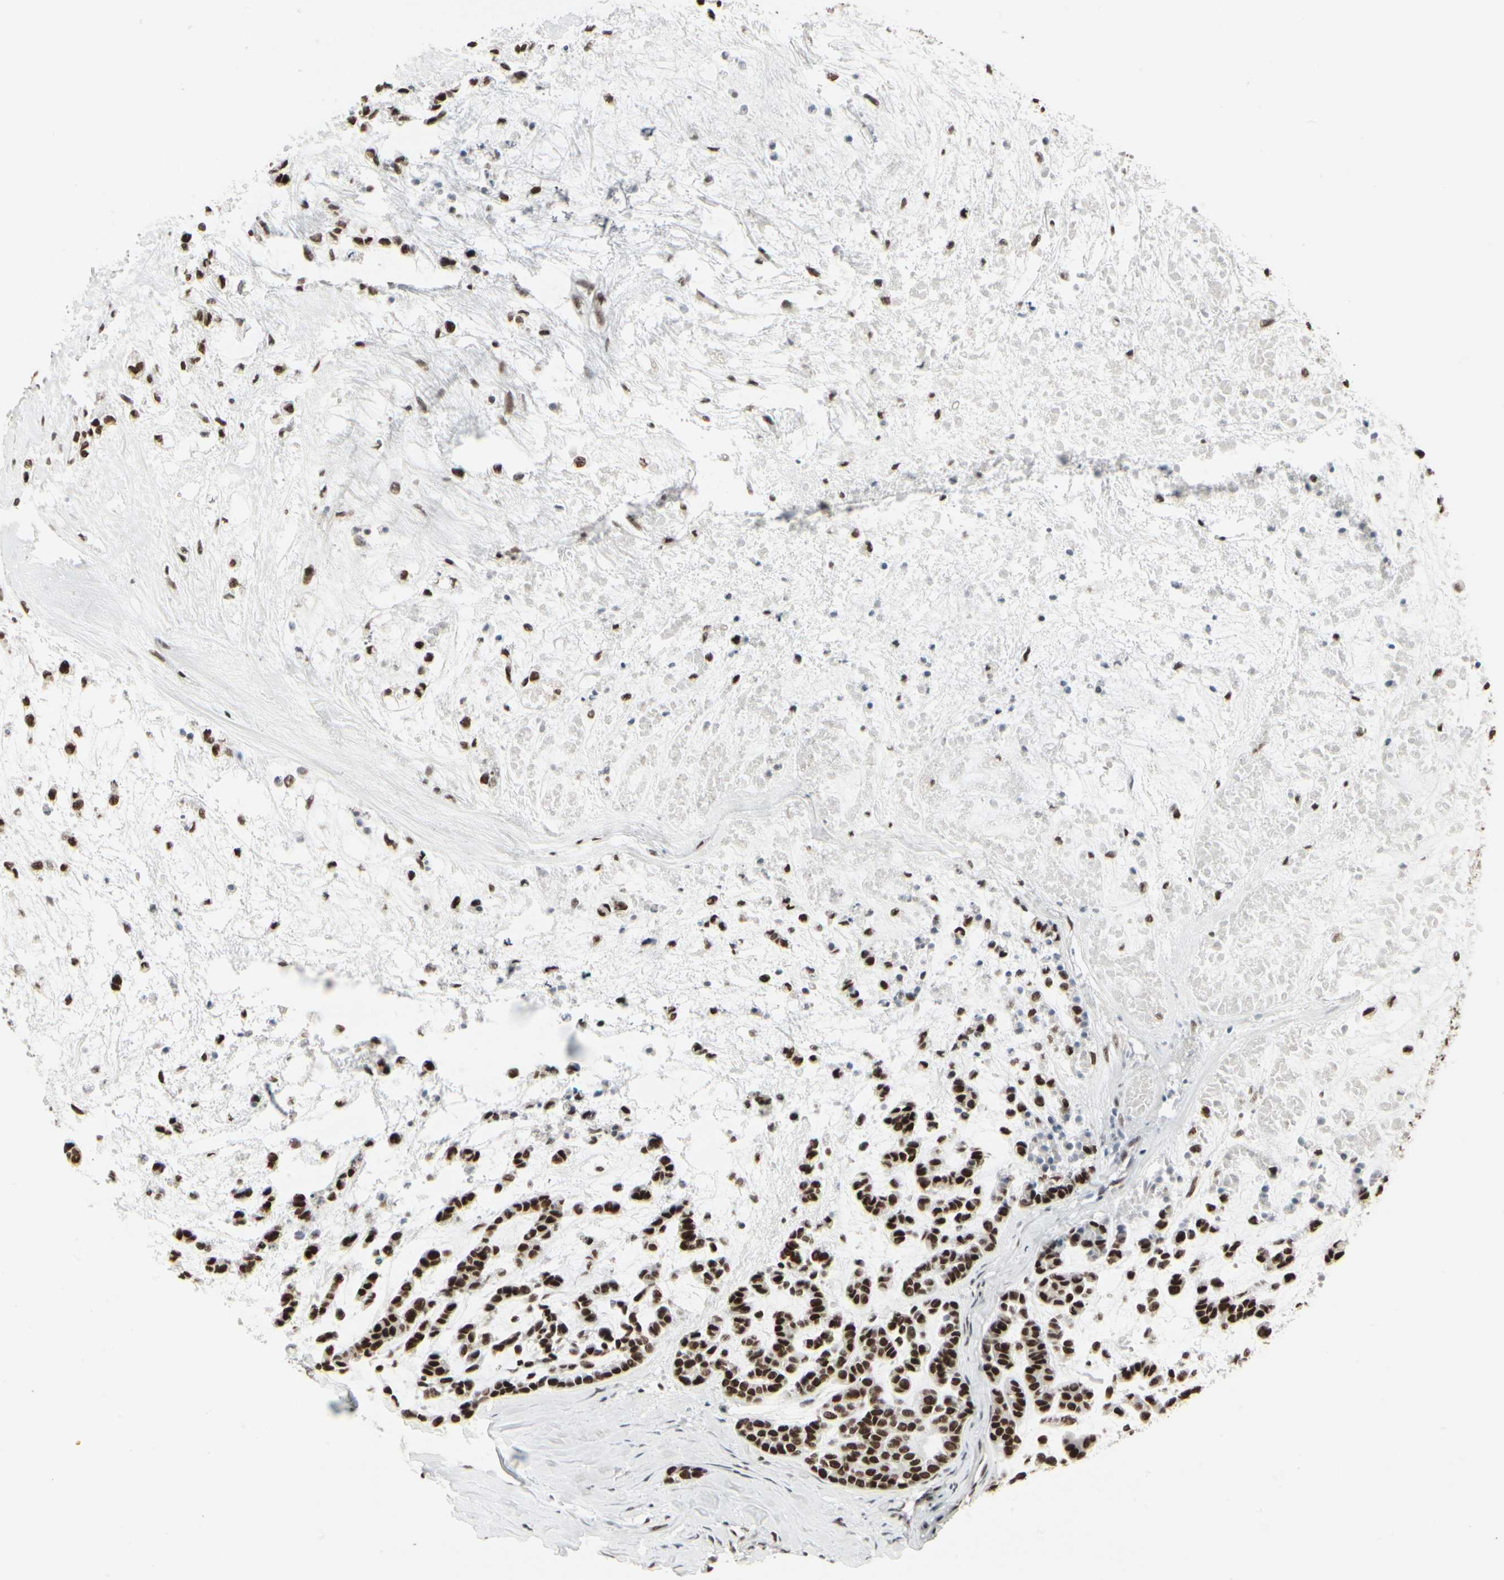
{"staining": {"intensity": "strong", "quantity": ">75%", "location": "nuclear"}, "tissue": "head and neck cancer", "cell_type": "Tumor cells", "image_type": "cancer", "snomed": [{"axis": "morphology", "description": "Adenocarcinoma, NOS"}, {"axis": "morphology", "description": "Adenoma, NOS"}, {"axis": "topography", "description": "Head-Neck"}], "caption": "Human head and neck cancer (adenocarcinoma) stained for a protein (brown) reveals strong nuclear positive staining in about >75% of tumor cells.", "gene": "HMG20A", "patient": {"sex": "female", "age": 55}}